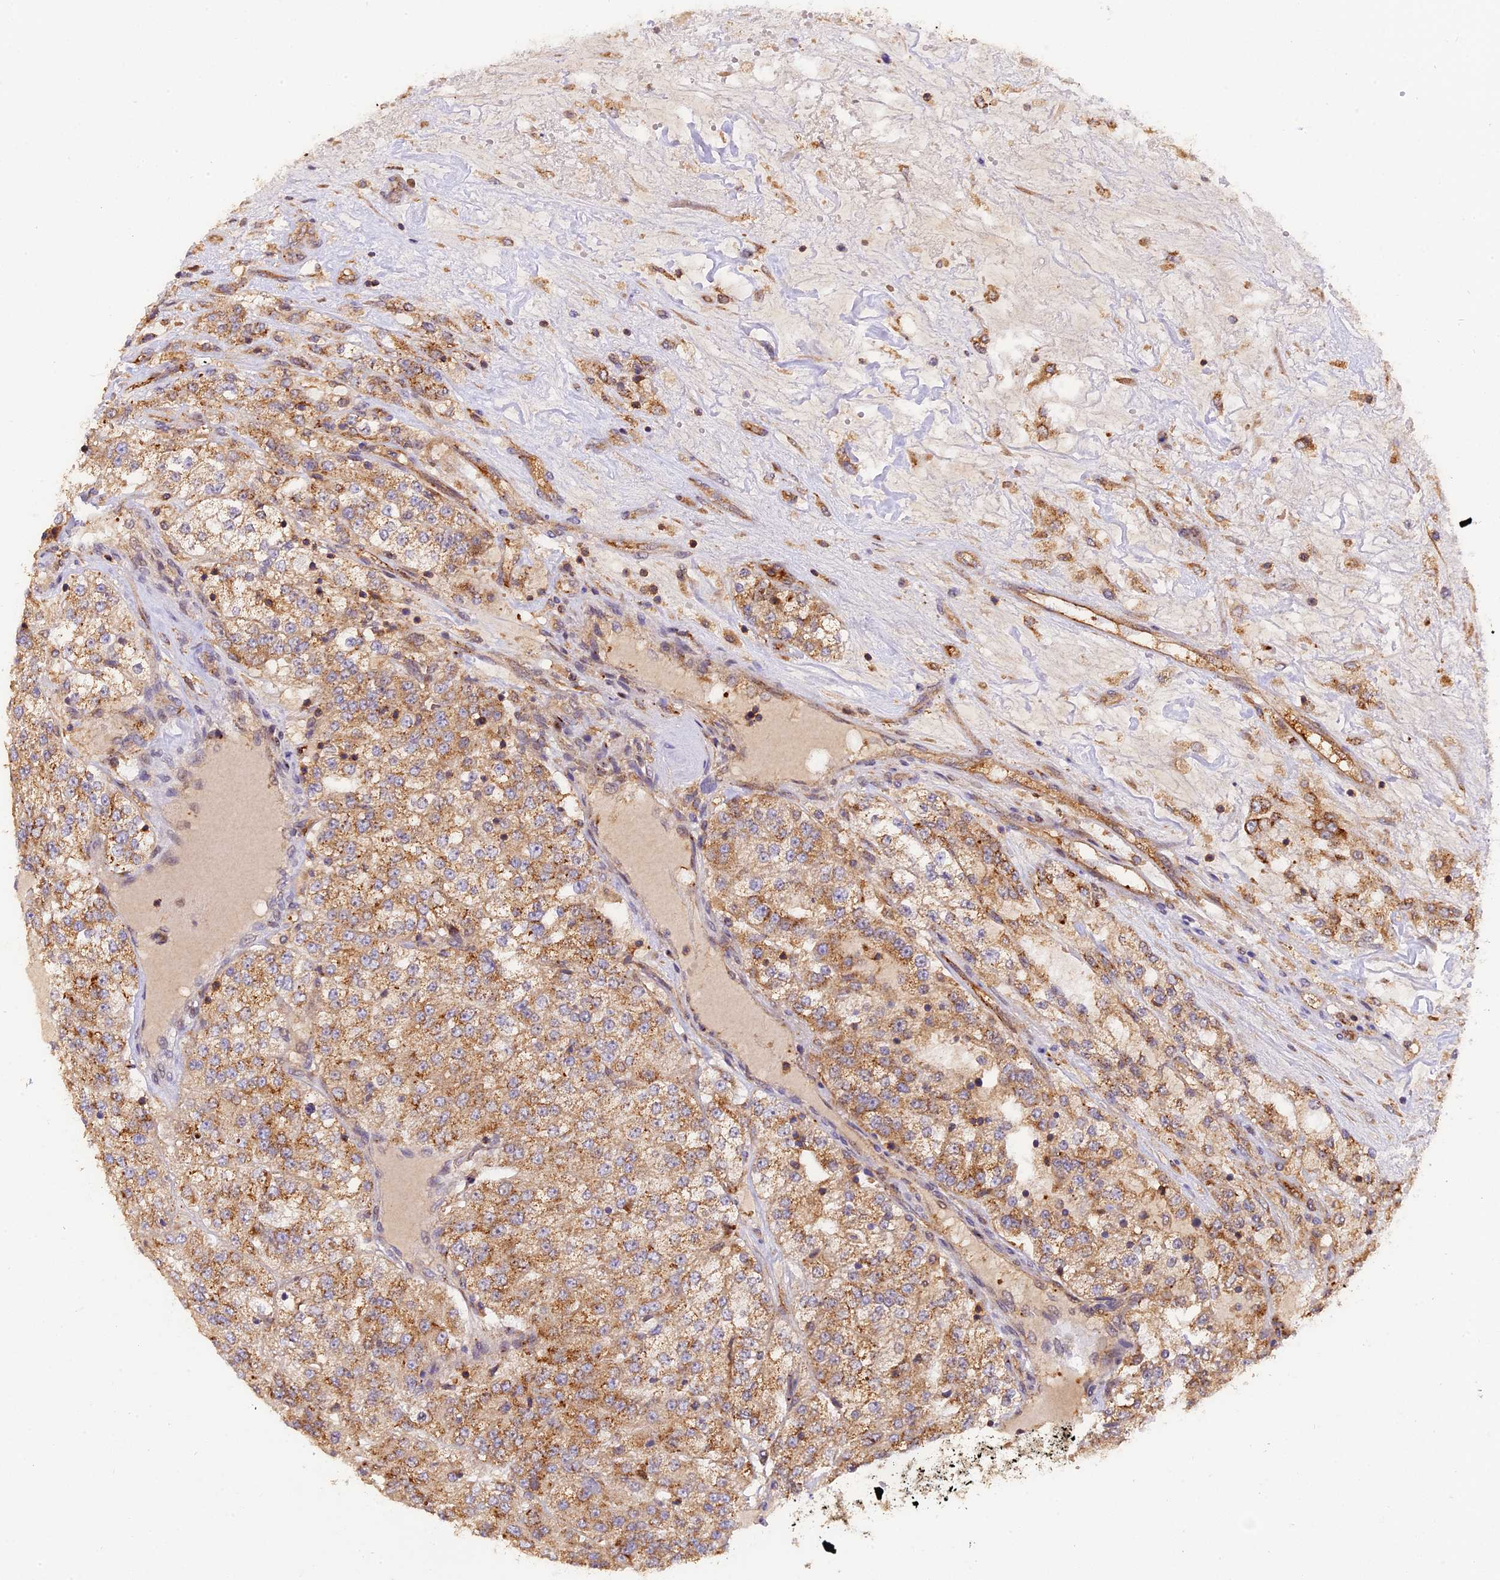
{"staining": {"intensity": "moderate", "quantity": ">75%", "location": "cytoplasmic/membranous"}, "tissue": "renal cancer", "cell_type": "Tumor cells", "image_type": "cancer", "snomed": [{"axis": "morphology", "description": "Adenocarcinoma, NOS"}, {"axis": "topography", "description": "Kidney"}], "caption": "A brown stain labels moderate cytoplasmic/membranous staining of a protein in human renal cancer (adenocarcinoma) tumor cells.", "gene": "PEX3", "patient": {"sex": "female", "age": 63}}